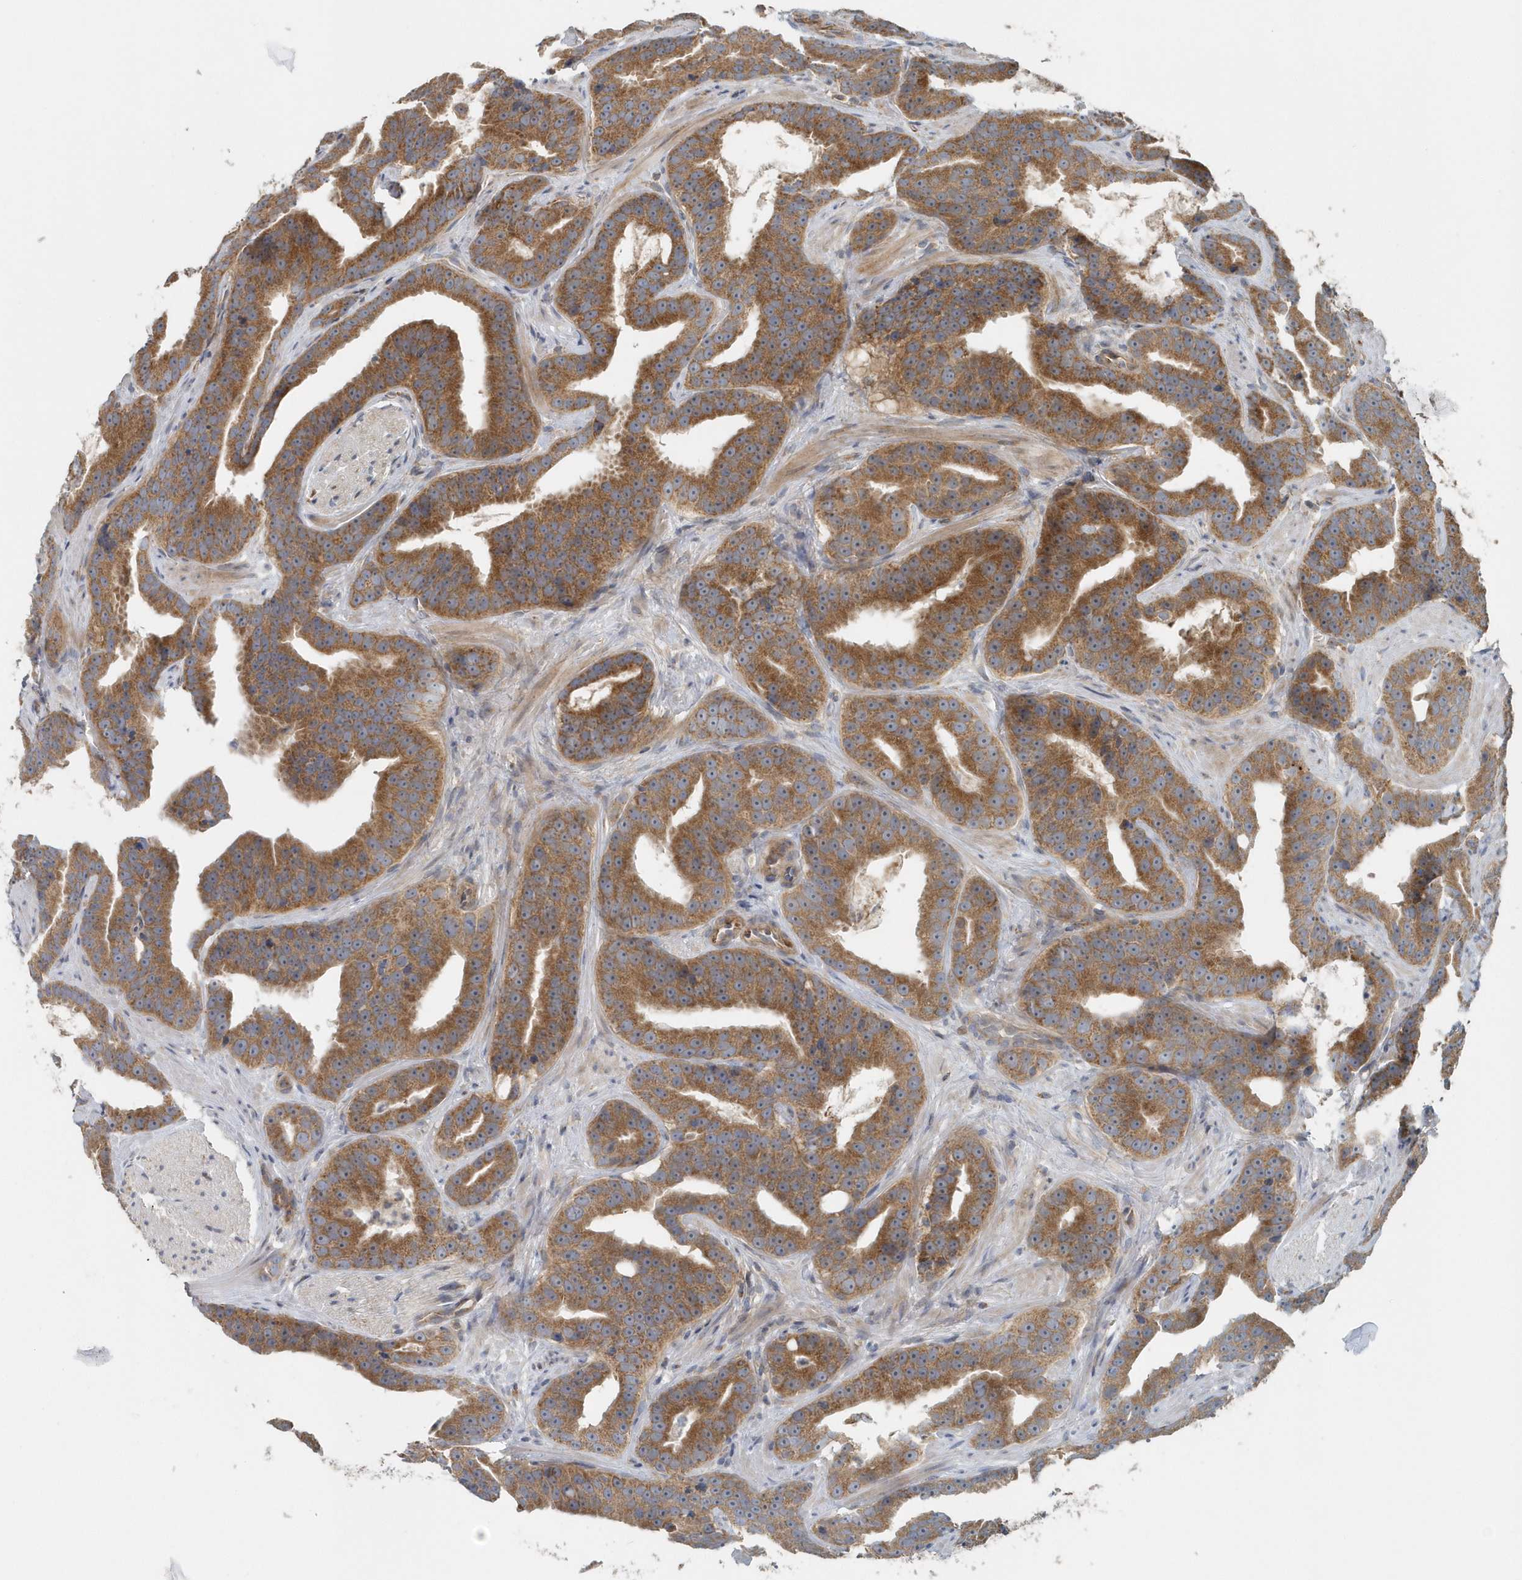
{"staining": {"intensity": "moderate", "quantity": ">75%", "location": "cytoplasmic/membranous"}, "tissue": "prostate cancer", "cell_type": "Tumor cells", "image_type": "cancer", "snomed": [{"axis": "morphology", "description": "Adenocarcinoma, Low grade"}, {"axis": "topography", "description": "Prostate"}], "caption": "Prostate cancer tissue exhibits moderate cytoplasmic/membranous staining in approximately >75% of tumor cells, visualized by immunohistochemistry. (Stains: DAB (3,3'-diaminobenzidine) in brown, nuclei in blue, Microscopy: brightfield microscopy at high magnification).", "gene": "MMUT", "patient": {"sex": "male", "age": 59}}